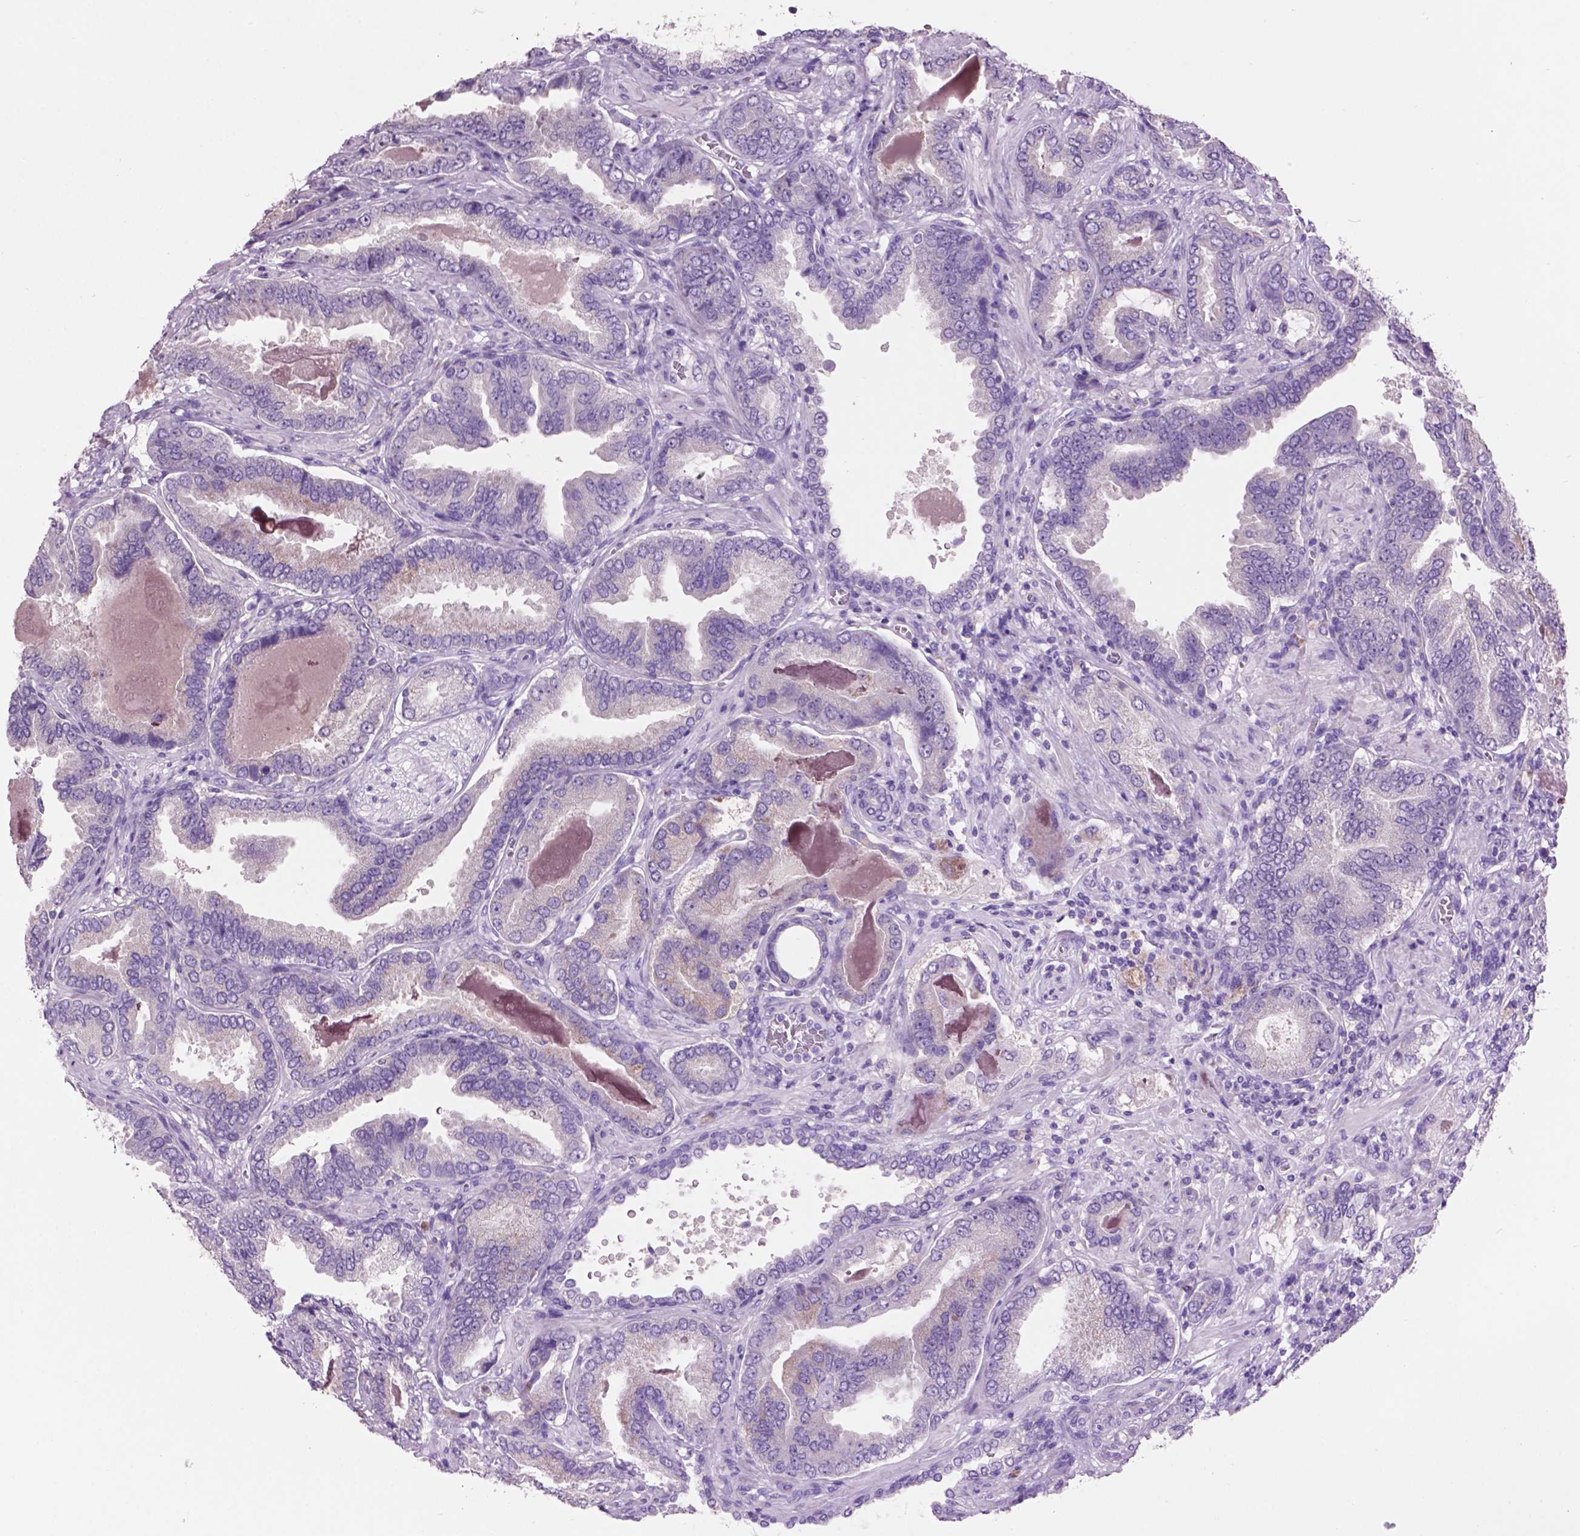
{"staining": {"intensity": "negative", "quantity": "none", "location": "none"}, "tissue": "prostate cancer", "cell_type": "Tumor cells", "image_type": "cancer", "snomed": [{"axis": "morphology", "description": "Adenocarcinoma, NOS"}, {"axis": "topography", "description": "Prostate"}], "caption": "Human prostate adenocarcinoma stained for a protein using immunohistochemistry shows no staining in tumor cells.", "gene": "CRYBA4", "patient": {"sex": "male", "age": 64}}